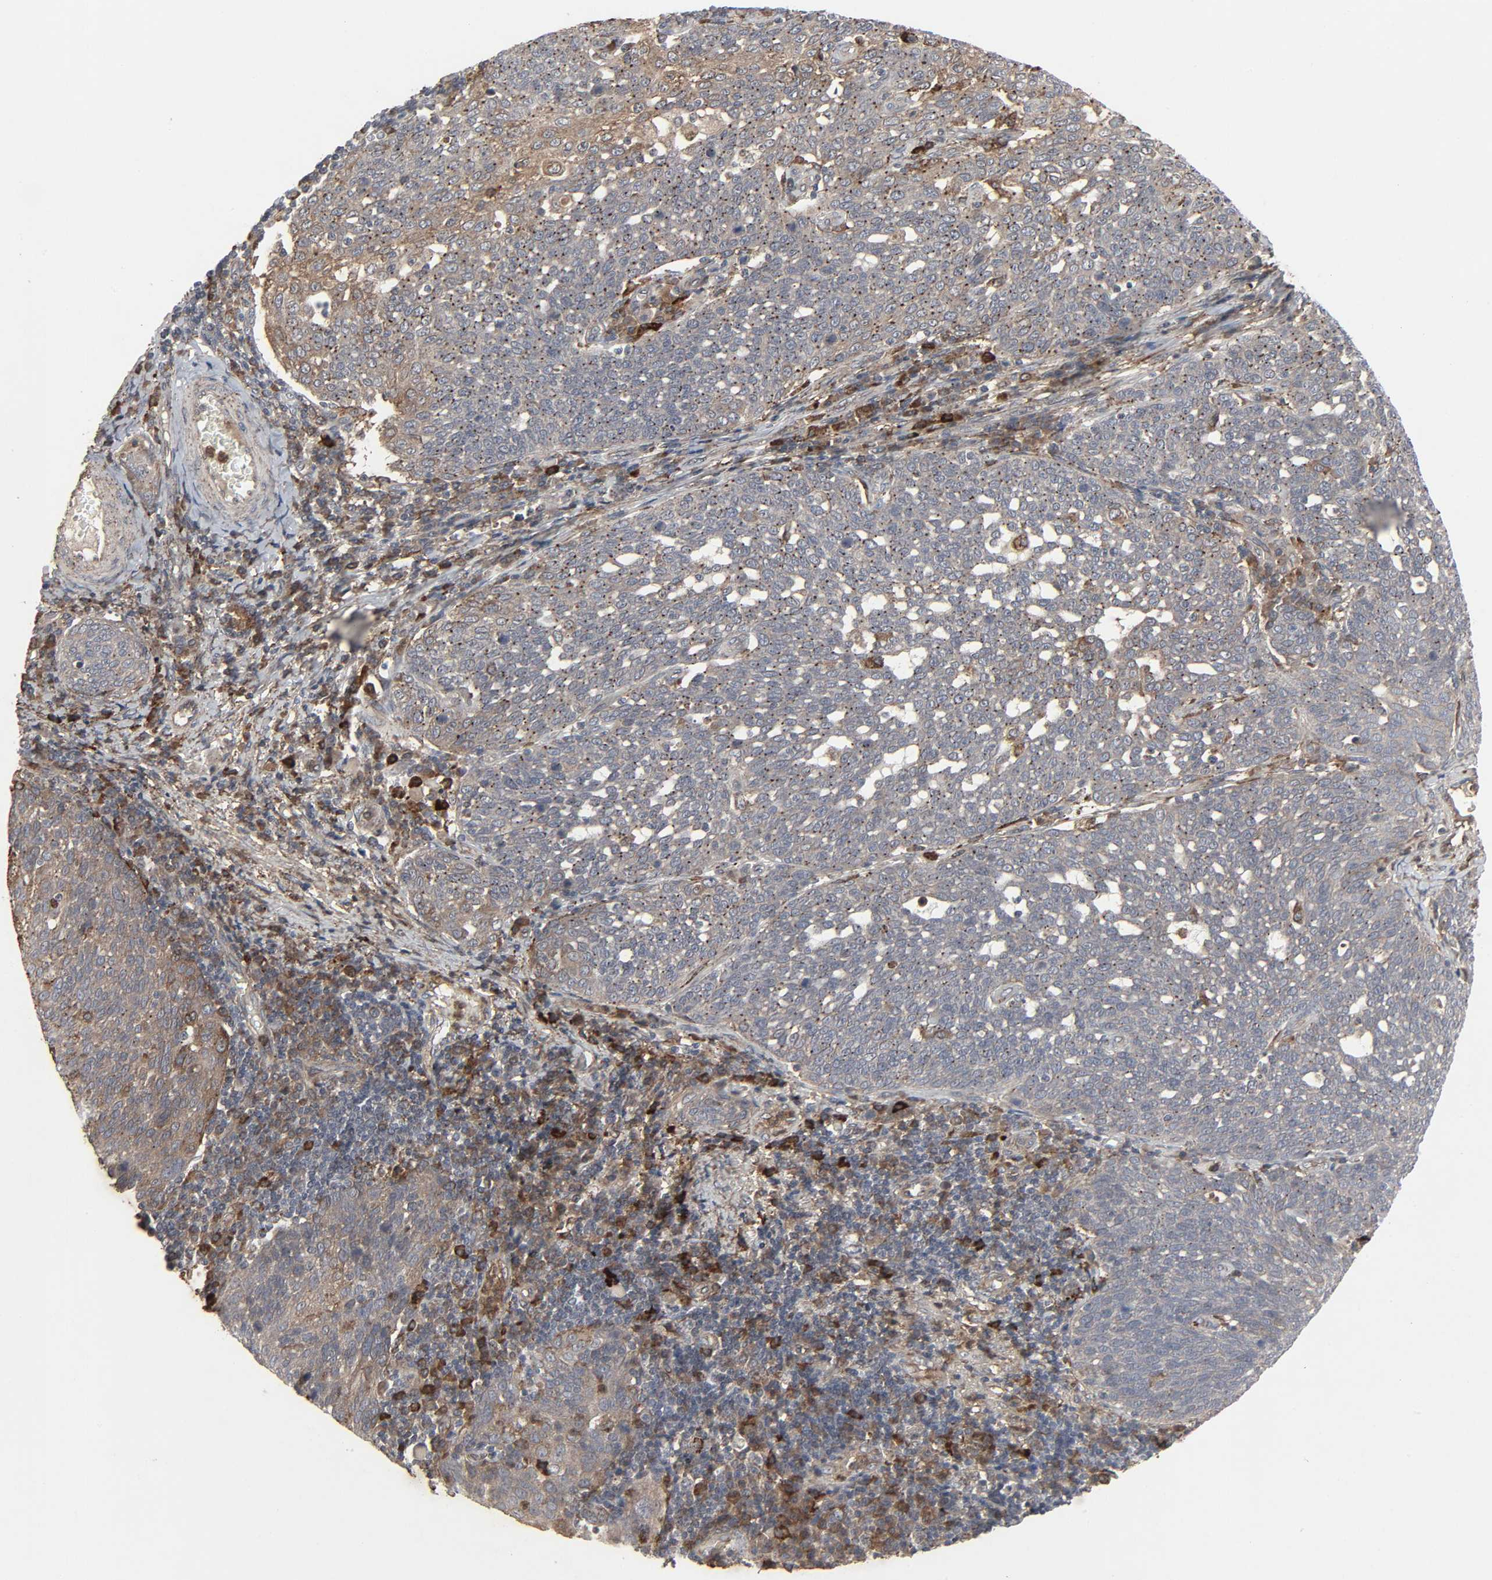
{"staining": {"intensity": "moderate", "quantity": ">75%", "location": "cytoplasmic/membranous"}, "tissue": "cervical cancer", "cell_type": "Tumor cells", "image_type": "cancer", "snomed": [{"axis": "morphology", "description": "Squamous cell carcinoma, NOS"}, {"axis": "topography", "description": "Cervix"}], "caption": "An immunohistochemistry (IHC) image of neoplastic tissue is shown. Protein staining in brown shows moderate cytoplasmic/membranous positivity in cervical squamous cell carcinoma within tumor cells.", "gene": "ADCY4", "patient": {"sex": "female", "age": 34}}